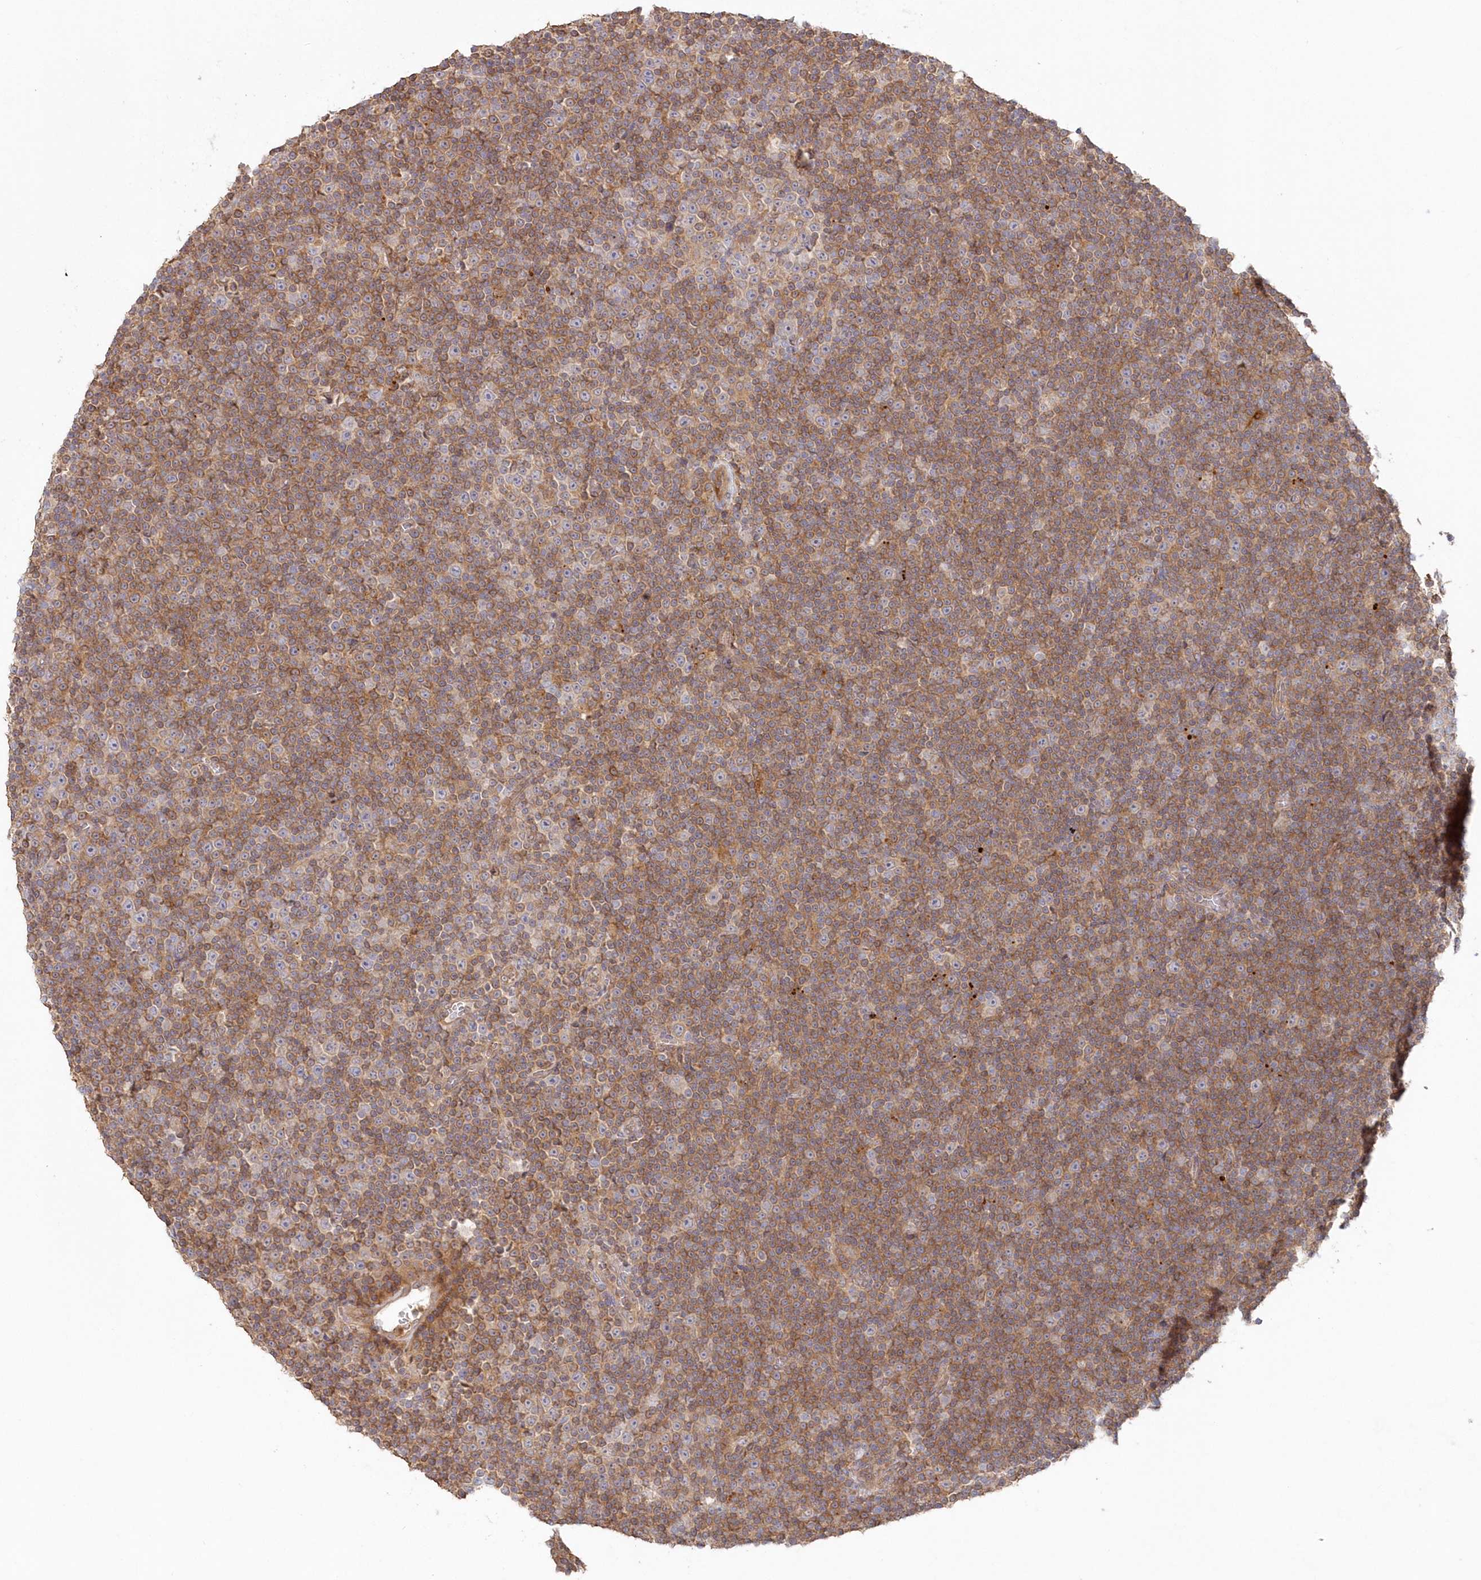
{"staining": {"intensity": "moderate", "quantity": "25%-75%", "location": "cytoplasmic/membranous"}, "tissue": "lymphoma", "cell_type": "Tumor cells", "image_type": "cancer", "snomed": [{"axis": "morphology", "description": "Malignant lymphoma, non-Hodgkin's type, Low grade"}, {"axis": "topography", "description": "Lymph node"}], "caption": "Immunohistochemical staining of malignant lymphoma, non-Hodgkin's type (low-grade) shows medium levels of moderate cytoplasmic/membranous positivity in approximately 25%-75% of tumor cells.", "gene": "GBE1", "patient": {"sex": "female", "age": 67}}